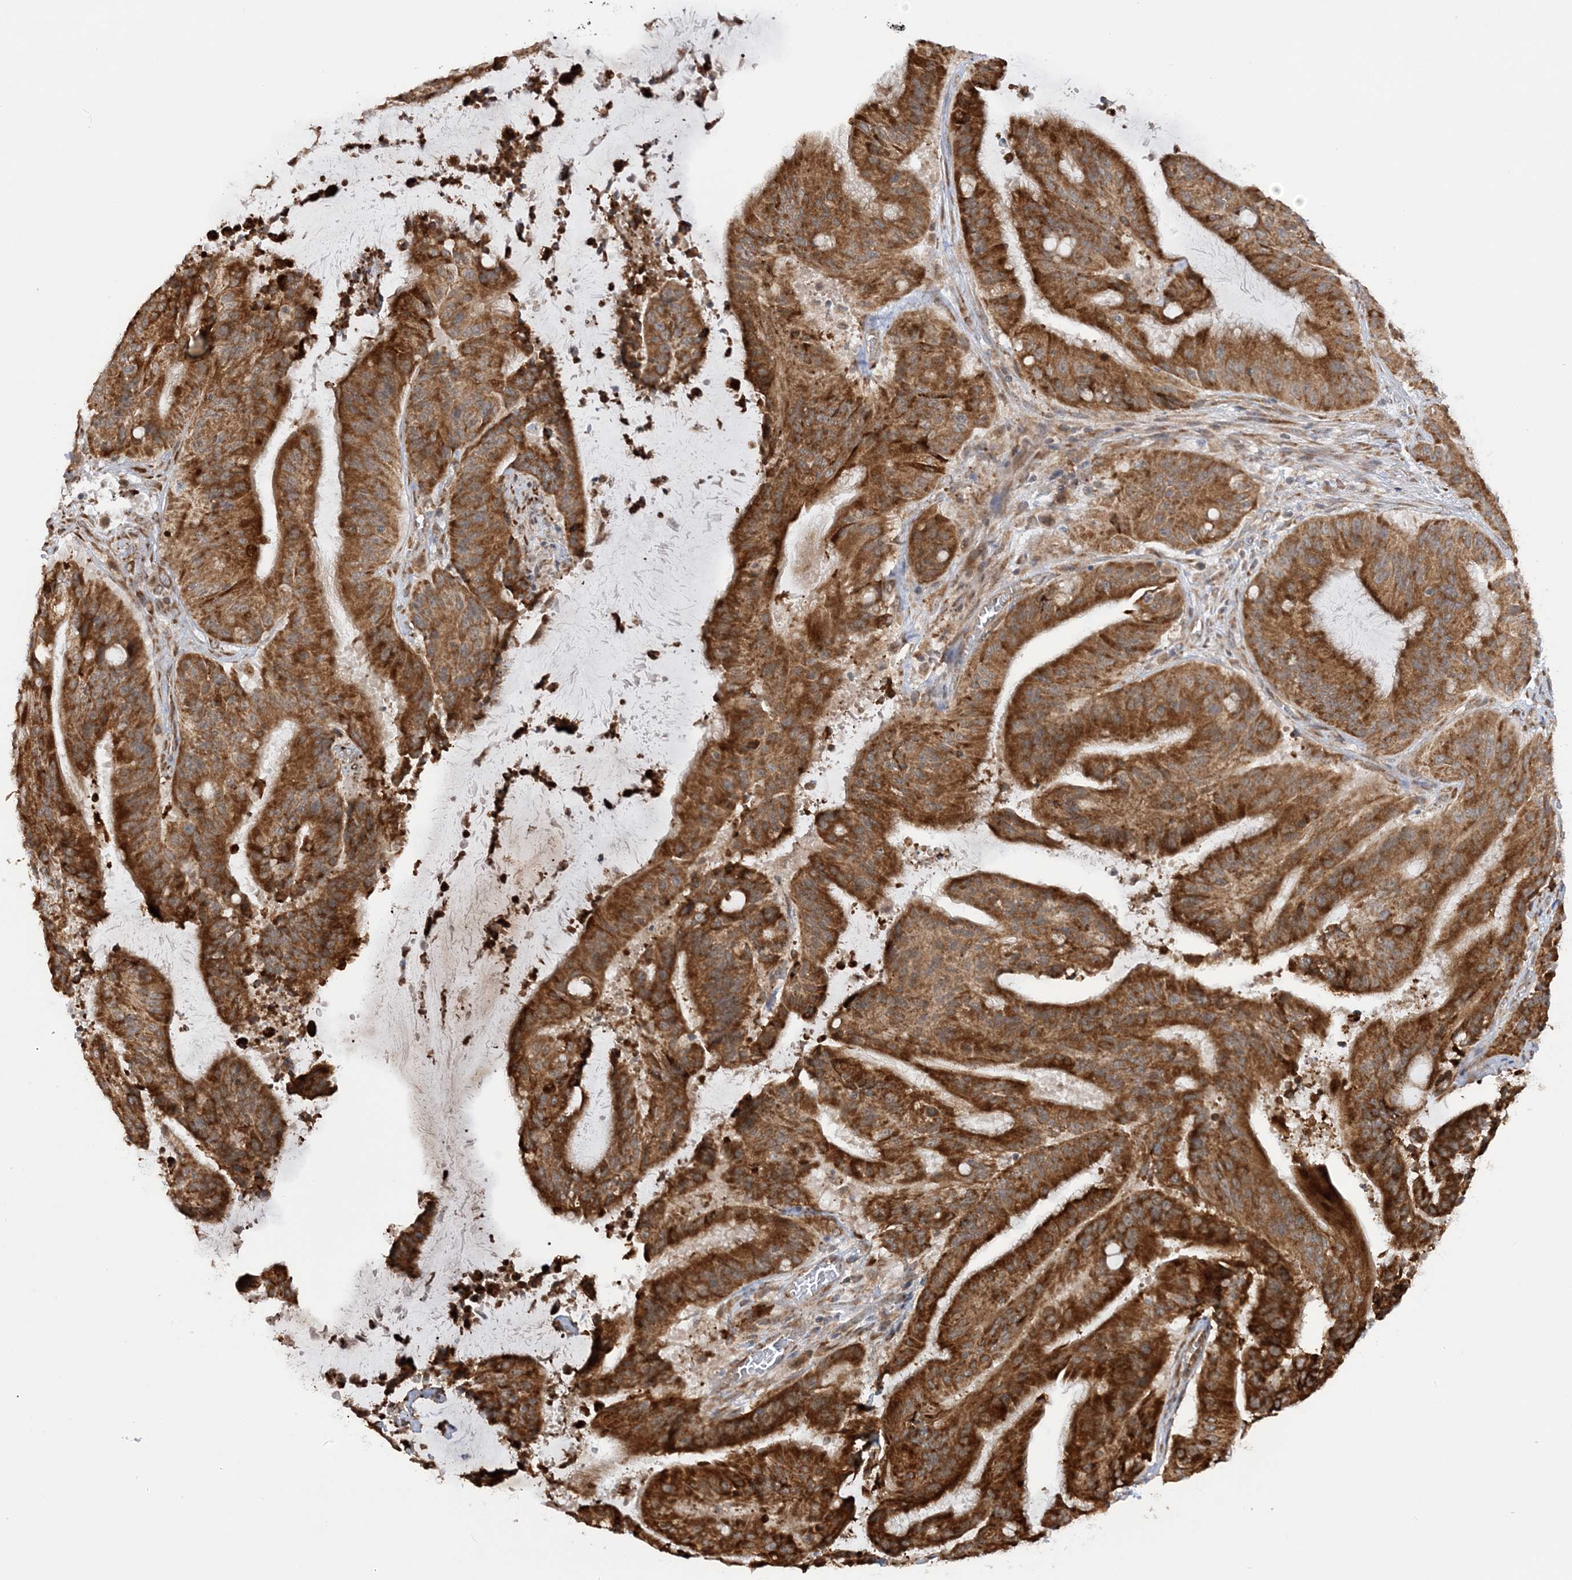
{"staining": {"intensity": "strong", "quantity": ">75%", "location": "cytoplasmic/membranous"}, "tissue": "liver cancer", "cell_type": "Tumor cells", "image_type": "cancer", "snomed": [{"axis": "morphology", "description": "Normal tissue, NOS"}, {"axis": "morphology", "description": "Cholangiocarcinoma"}, {"axis": "topography", "description": "Liver"}, {"axis": "topography", "description": "Peripheral nerve tissue"}], "caption": "Immunohistochemistry (IHC) of cholangiocarcinoma (liver) exhibits high levels of strong cytoplasmic/membranous expression in about >75% of tumor cells.", "gene": "MRPL47", "patient": {"sex": "female", "age": 73}}